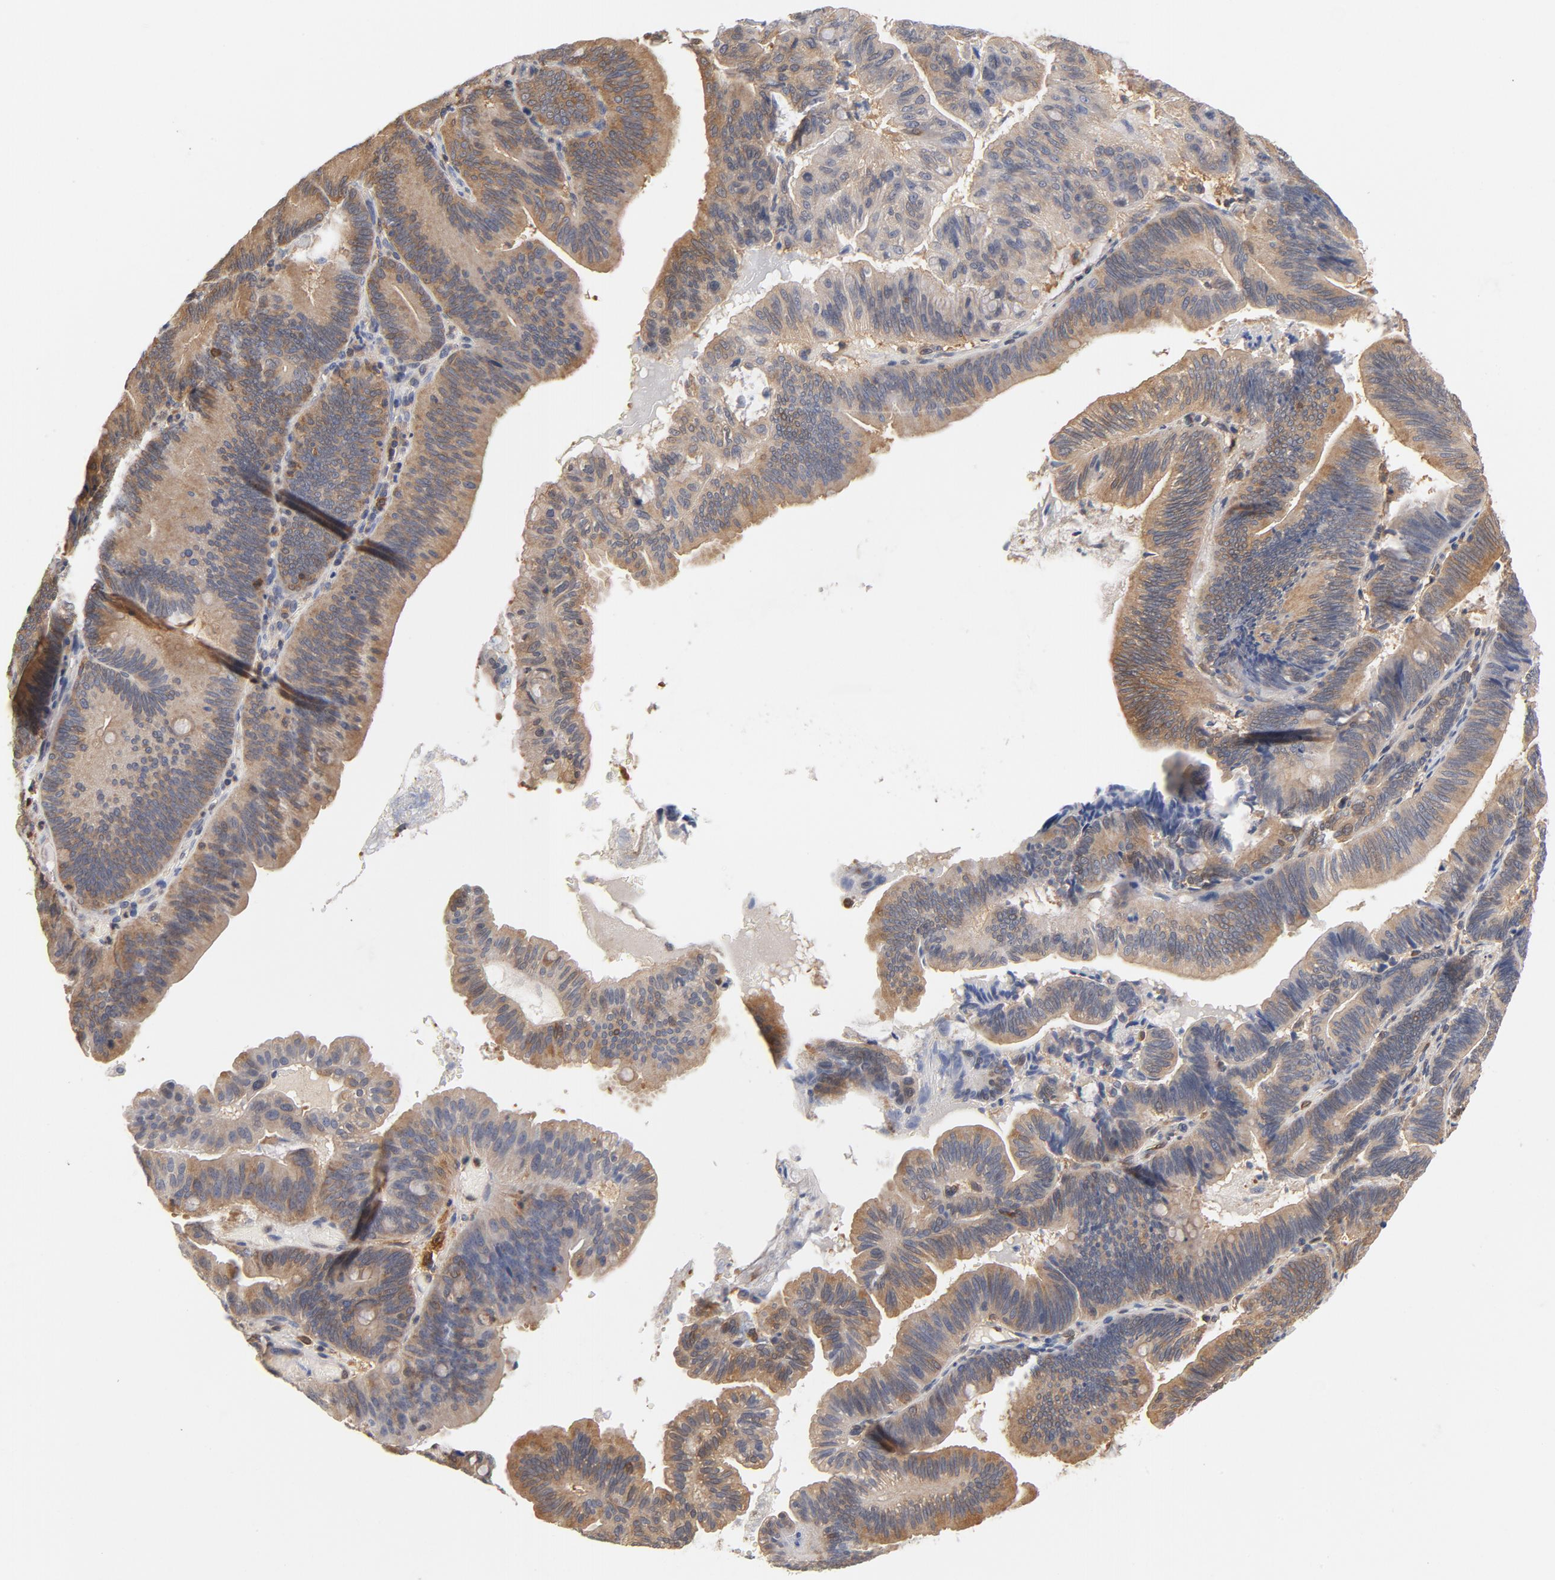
{"staining": {"intensity": "weak", "quantity": ">75%", "location": "cytoplasmic/membranous"}, "tissue": "pancreatic cancer", "cell_type": "Tumor cells", "image_type": "cancer", "snomed": [{"axis": "morphology", "description": "Adenocarcinoma, NOS"}, {"axis": "topography", "description": "Pancreas"}], "caption": "Human adenocarcinoma (pancreatic) stained with a protein marker reveals weak staining in tumor cells.", "gene": "ASMTL", "patient": {"sex": "male", "age": 82}}